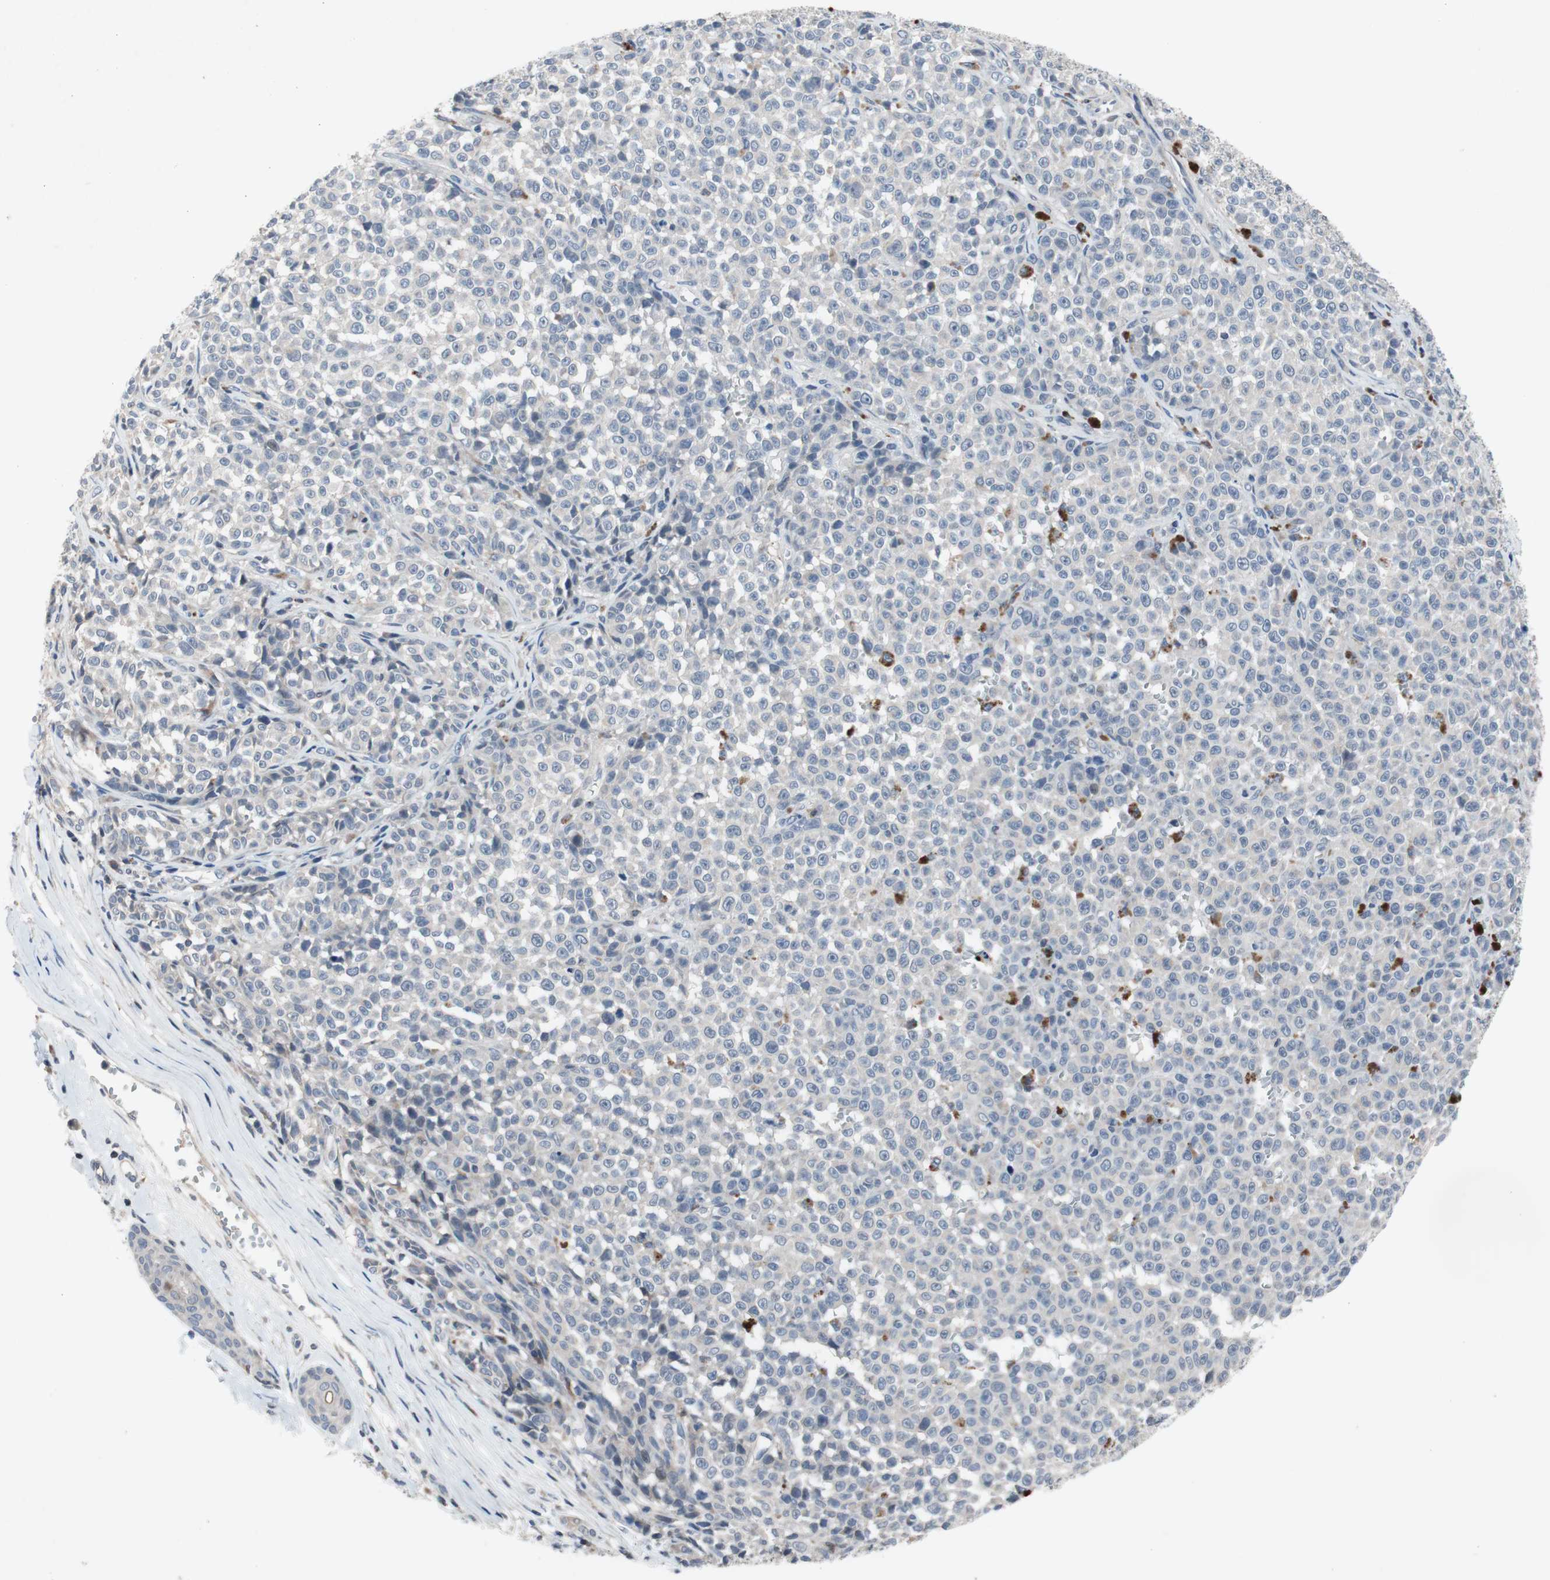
{"staining": {"intensity": "negative", "quantity": "none", "location": "none"}, "tissue": "melanoma", "cell_type": "Tumor cells", "image_type": "cancer", "snomed": [{"axis": "morphology", "description": "Malignant melanoma, NOS"}, {"axis": "topography", "description": "Skin"}], "caption": "The histopathology image shows no staining of tumor cells in malignant melanoma.", "gene": "MUTYH", "patient": {"sex": "female", "age": 82}}